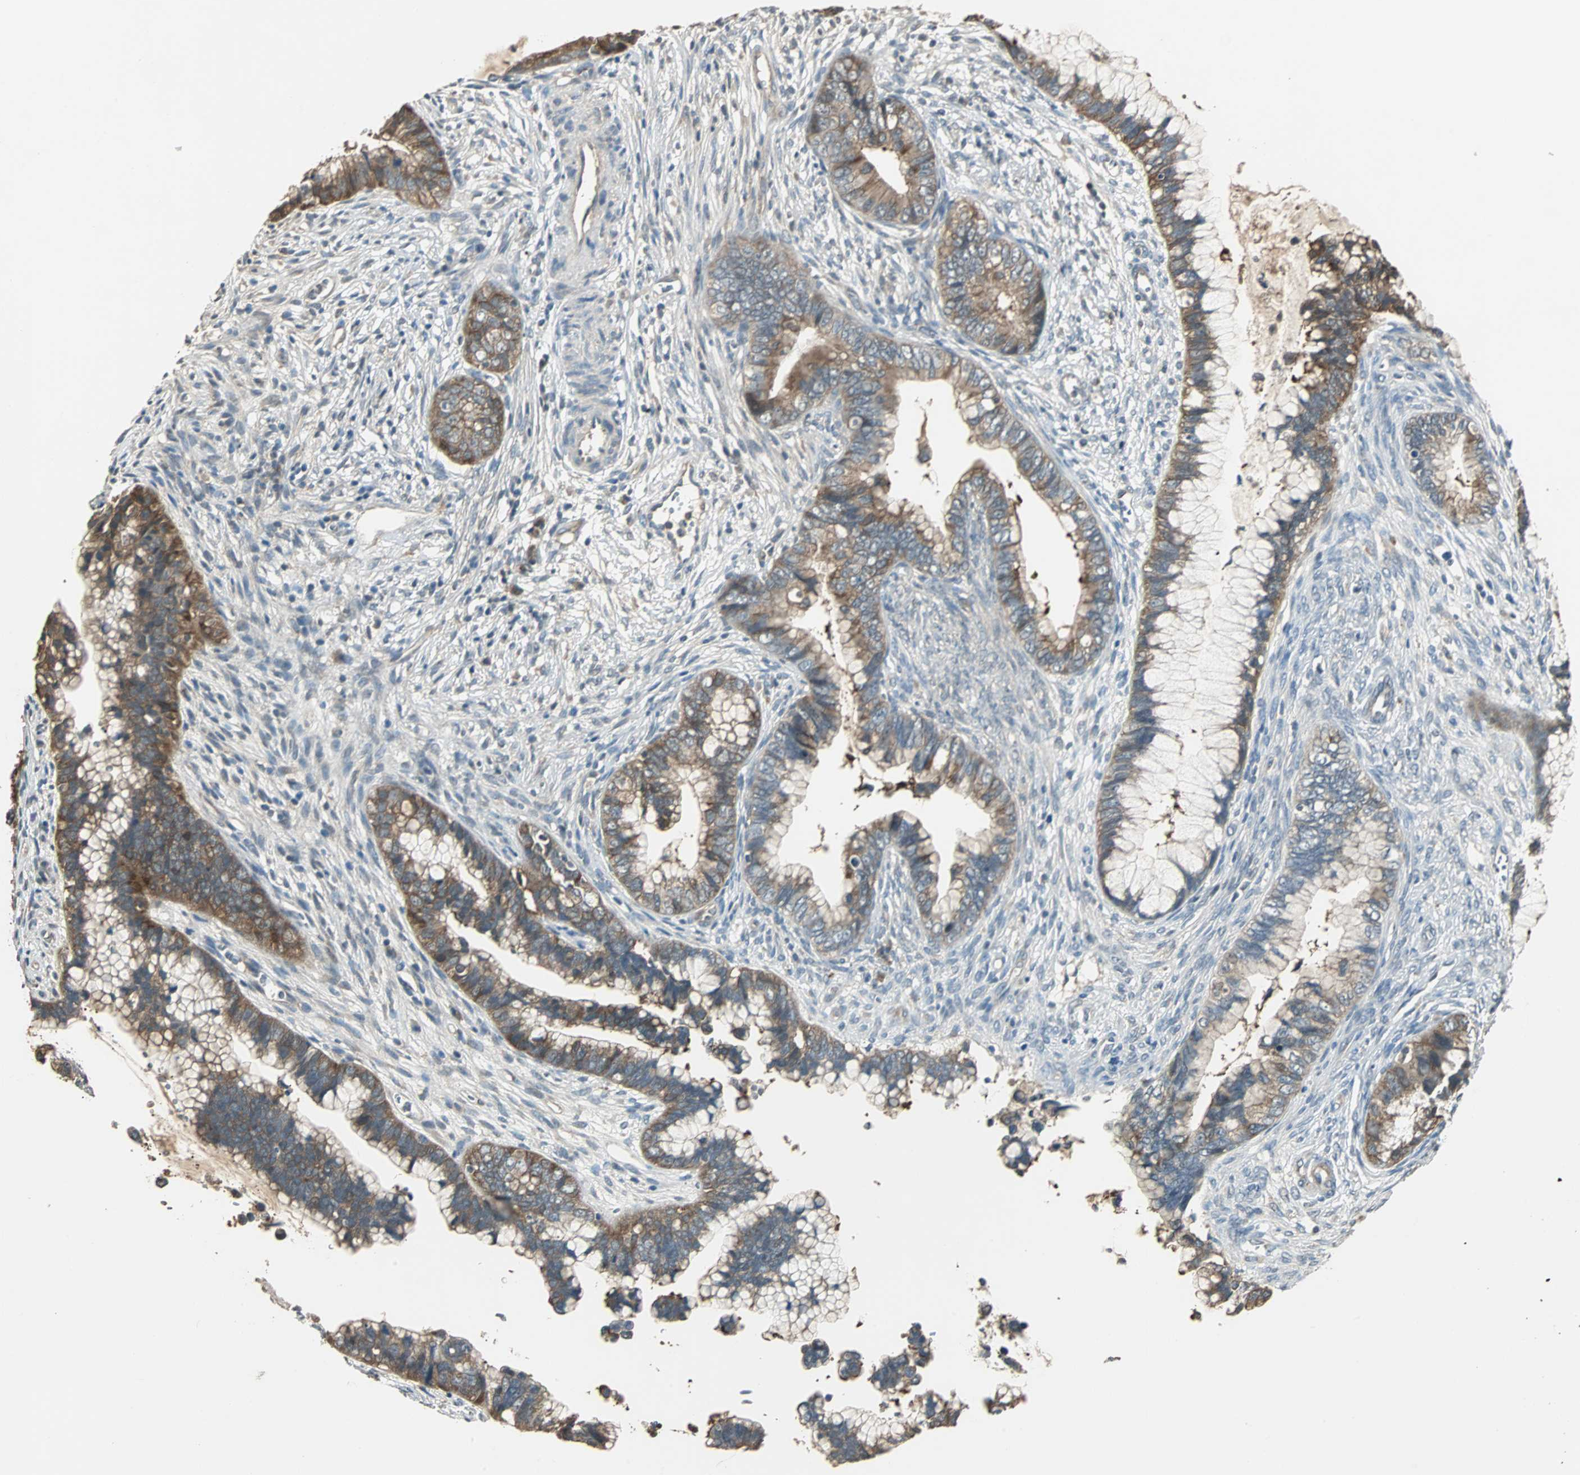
{"staining": {"intensity": "moderate", "quantity": ">75%", "location": "cytoplasmic/membranous"}, "tissue": "cervical cancer", "cell_type": "Tumor cells", "image_type": "cancer", "snomed": [{"axis": "morphology", "description": "Adenocarcinoma, NOS"}, {"axis": "topography", "description": "Cervix"}], "caption": "DAB immunohistochemical staining of human adenocarcinoma (cervical) displays moderate cytoplasmic/membranous protein positivity in about >75% of tumor cells. Immunohistochemistry stains the protein of interest in brown and the nuclei are stained blue.", "gene": "ABHD2", "patient": {"sex": "female", "age": 44}}